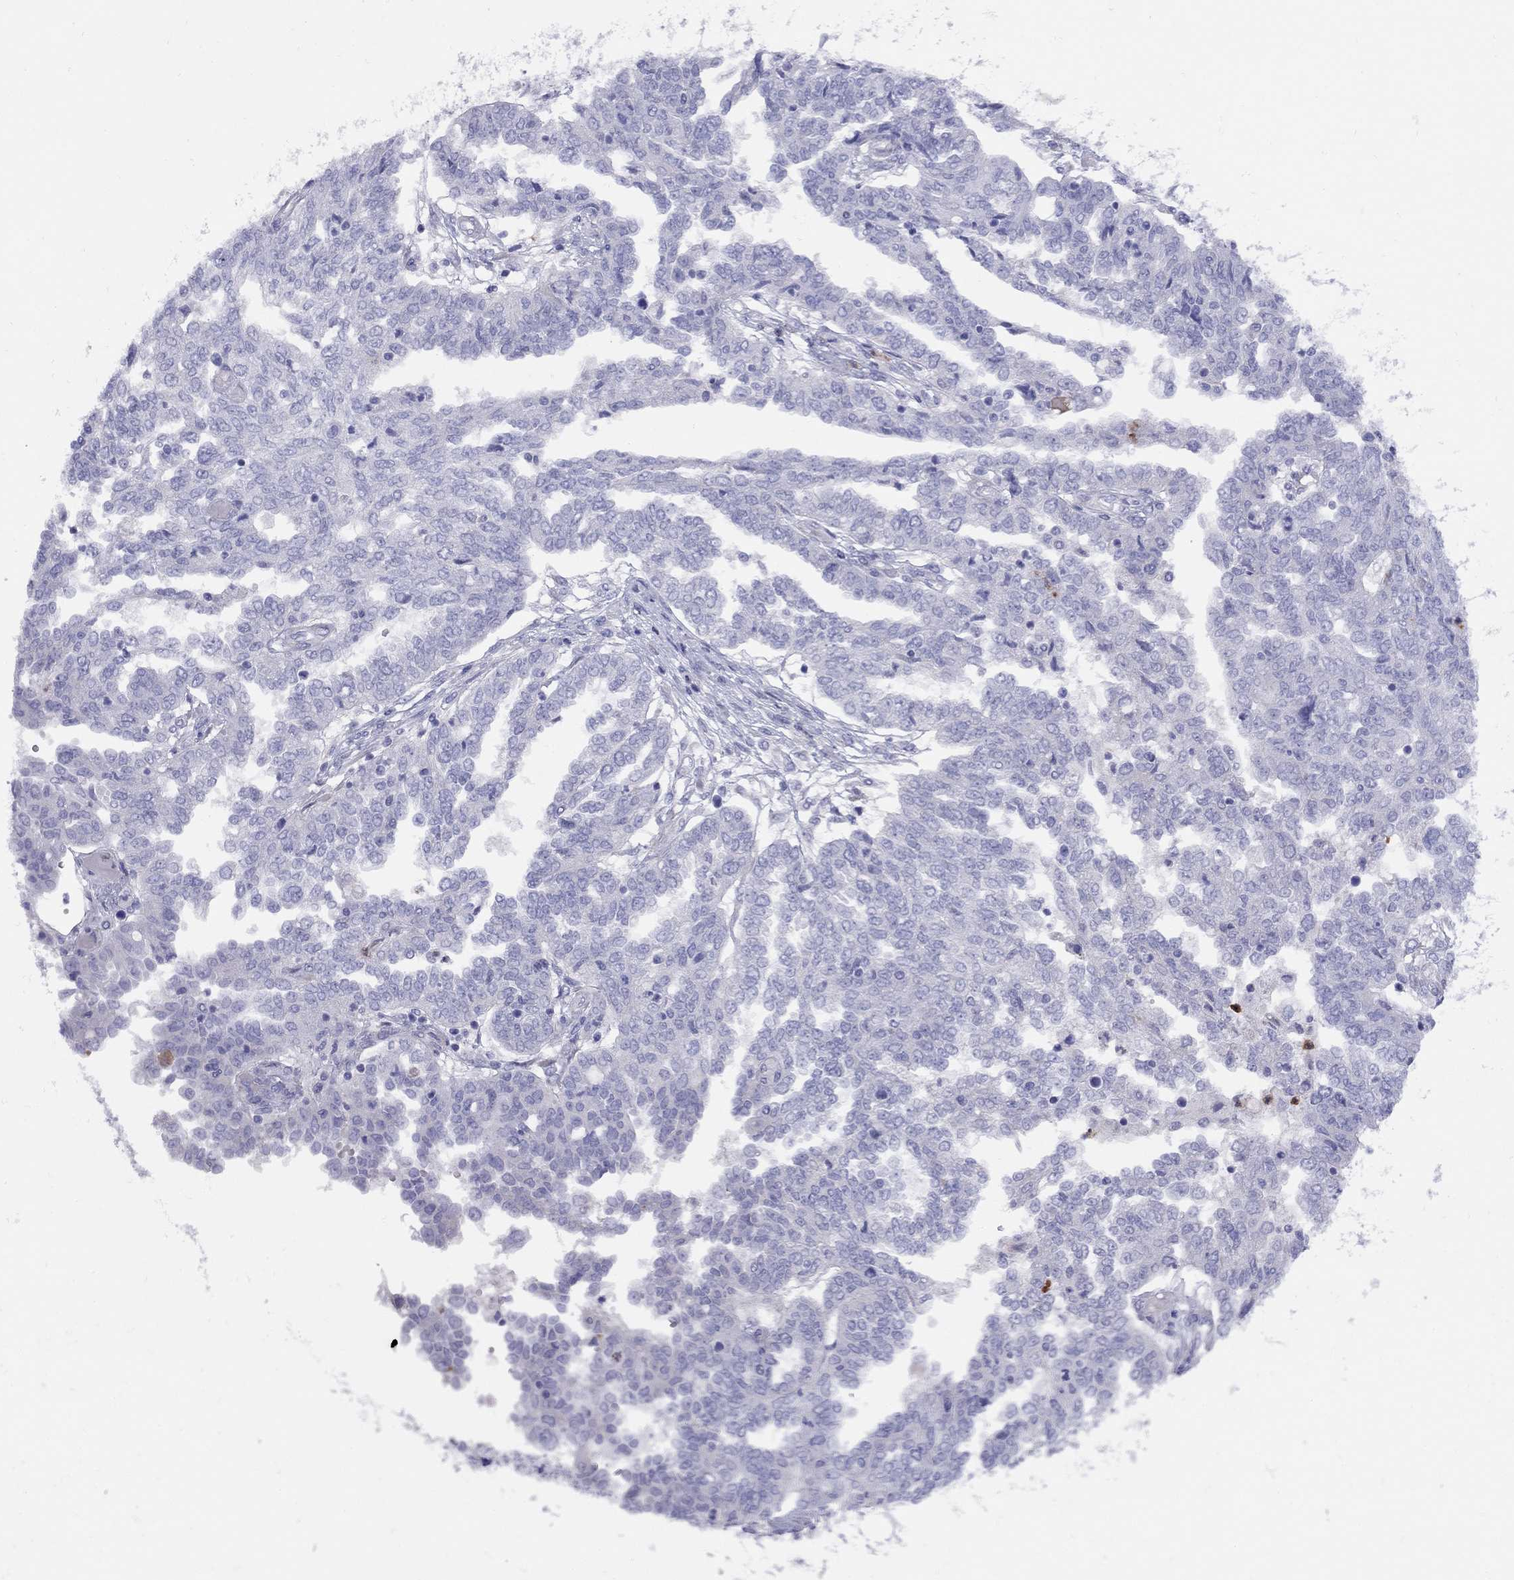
{"staining": {"intensity": "negative", "quantity": "none", "location": "none"}, "tissue": "ovarian cancer", "cell_type": "Tumor cells", "image_type": "cancer", "snomed": [{"axis": "morphology", "description": "Cystadenocarcinoma, serous, NOS"}, {"axis": "topography", "description": "Ovary"}], "caption": "IHC of human ovarian cancer (serous cystadenocarcinoma) reveals no expression in tumor cells.", "gene": "SPINT4", "patient": {"sex": "female", "age": 67}}